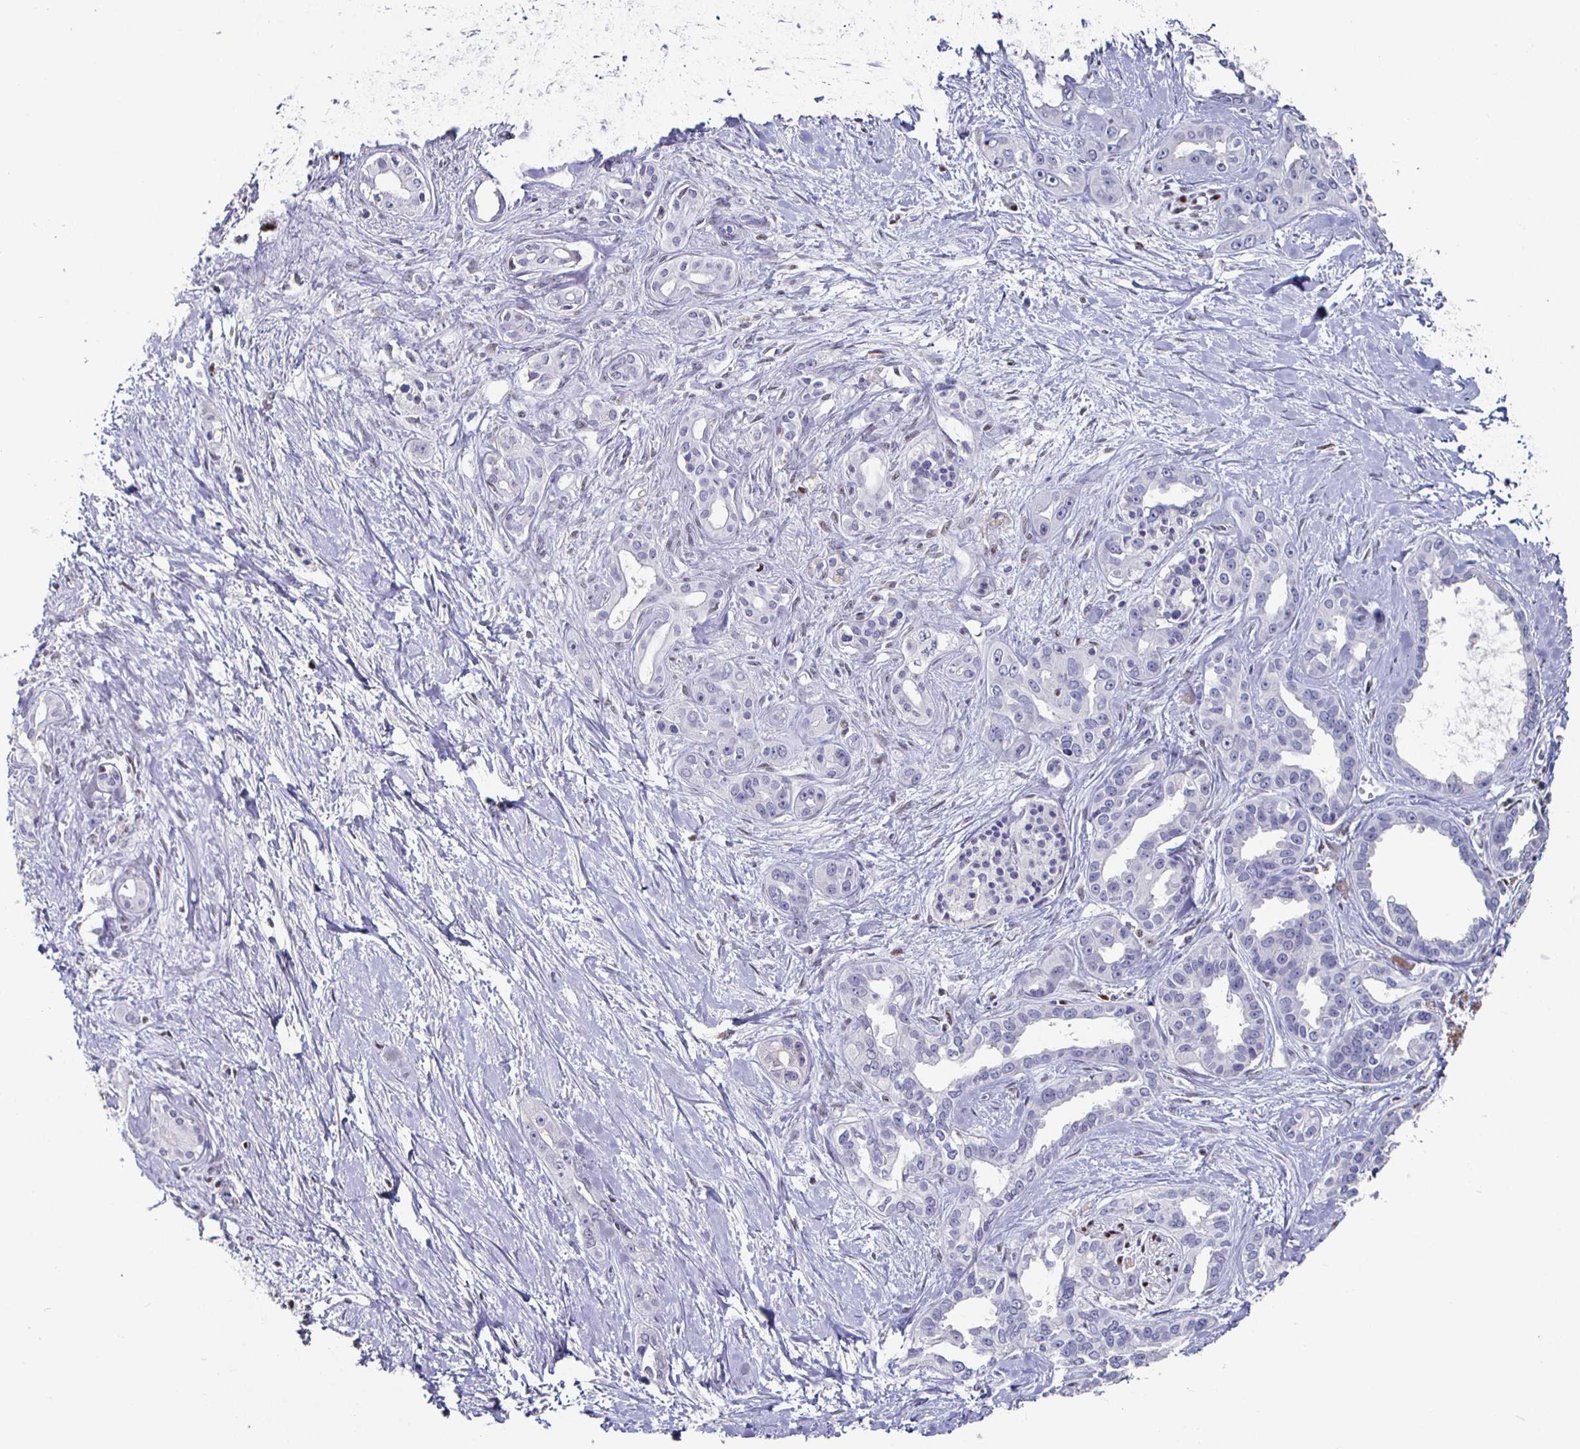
{"staining": {"intensity": "negative", "quantity": "none", "location": "none"}, "tissue": "pancreatic cancer", "cell_type": "Tumor cells", "image_type": "cancer", "snomed": [{"axis": "morphology", "description": "Adenocarcinoma, NOS"}, {"axis": "topography", "description": "Pancreas"}], "caption": "Immunohistochemistry (IHC) of human pancreatic cancer displays no staining in tumor cells.", "gene": "RUNX2", "patient": {"sex": "female", "age": 50}}